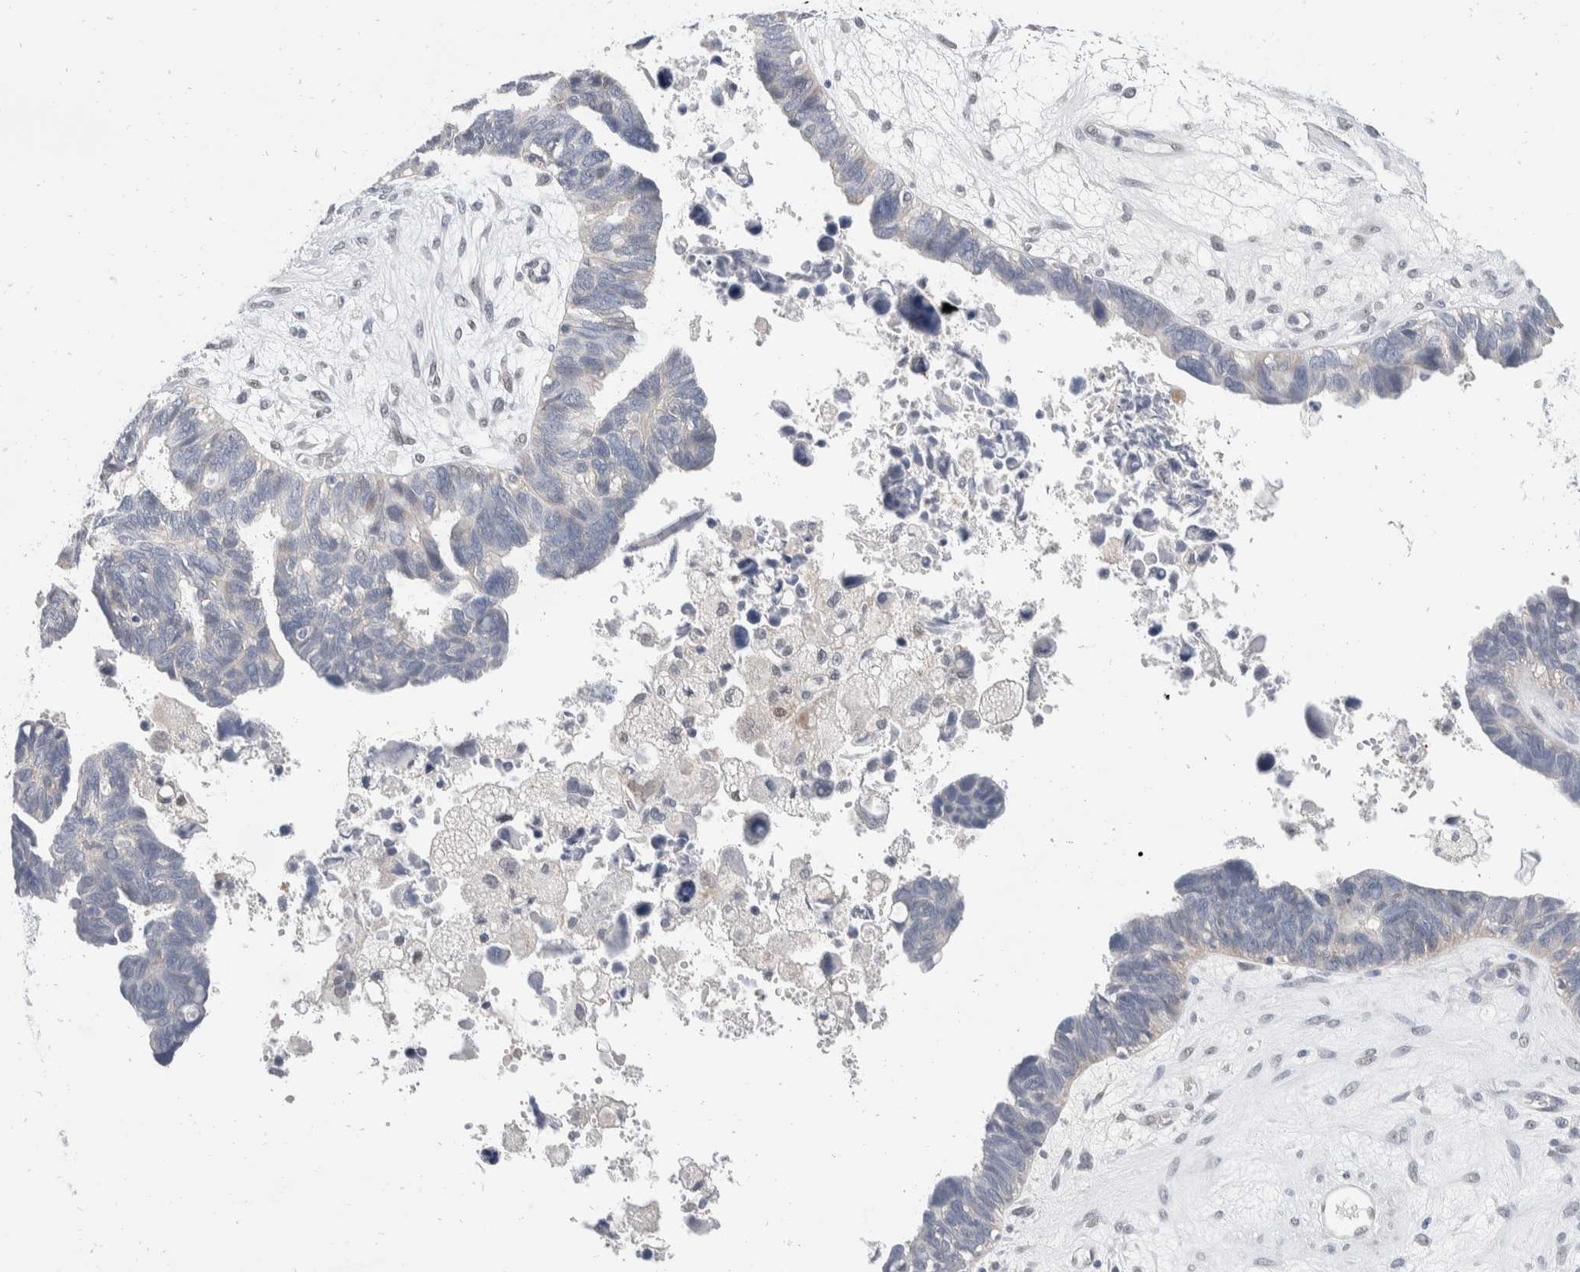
{"staining": {"intensity": "negative", "quantity": "none", "location": "none"}, "tissue": "ovarian cancer", "cell_type": "Tumor cells", "image_type": "cancer", "snomed": [{"axis": "morphology", "description": "Cystadenocarcinoma, serous, NOS"}, {"axis": "topography", "description": "Ovary"}], "caption": "A high-resolution micrograph shows IHC staining of ovarian cancer, which exhibits no significant positivity in tumor cells.", "gene": "CATSPERD", "patient": {"sex": "female", "age": 79}}